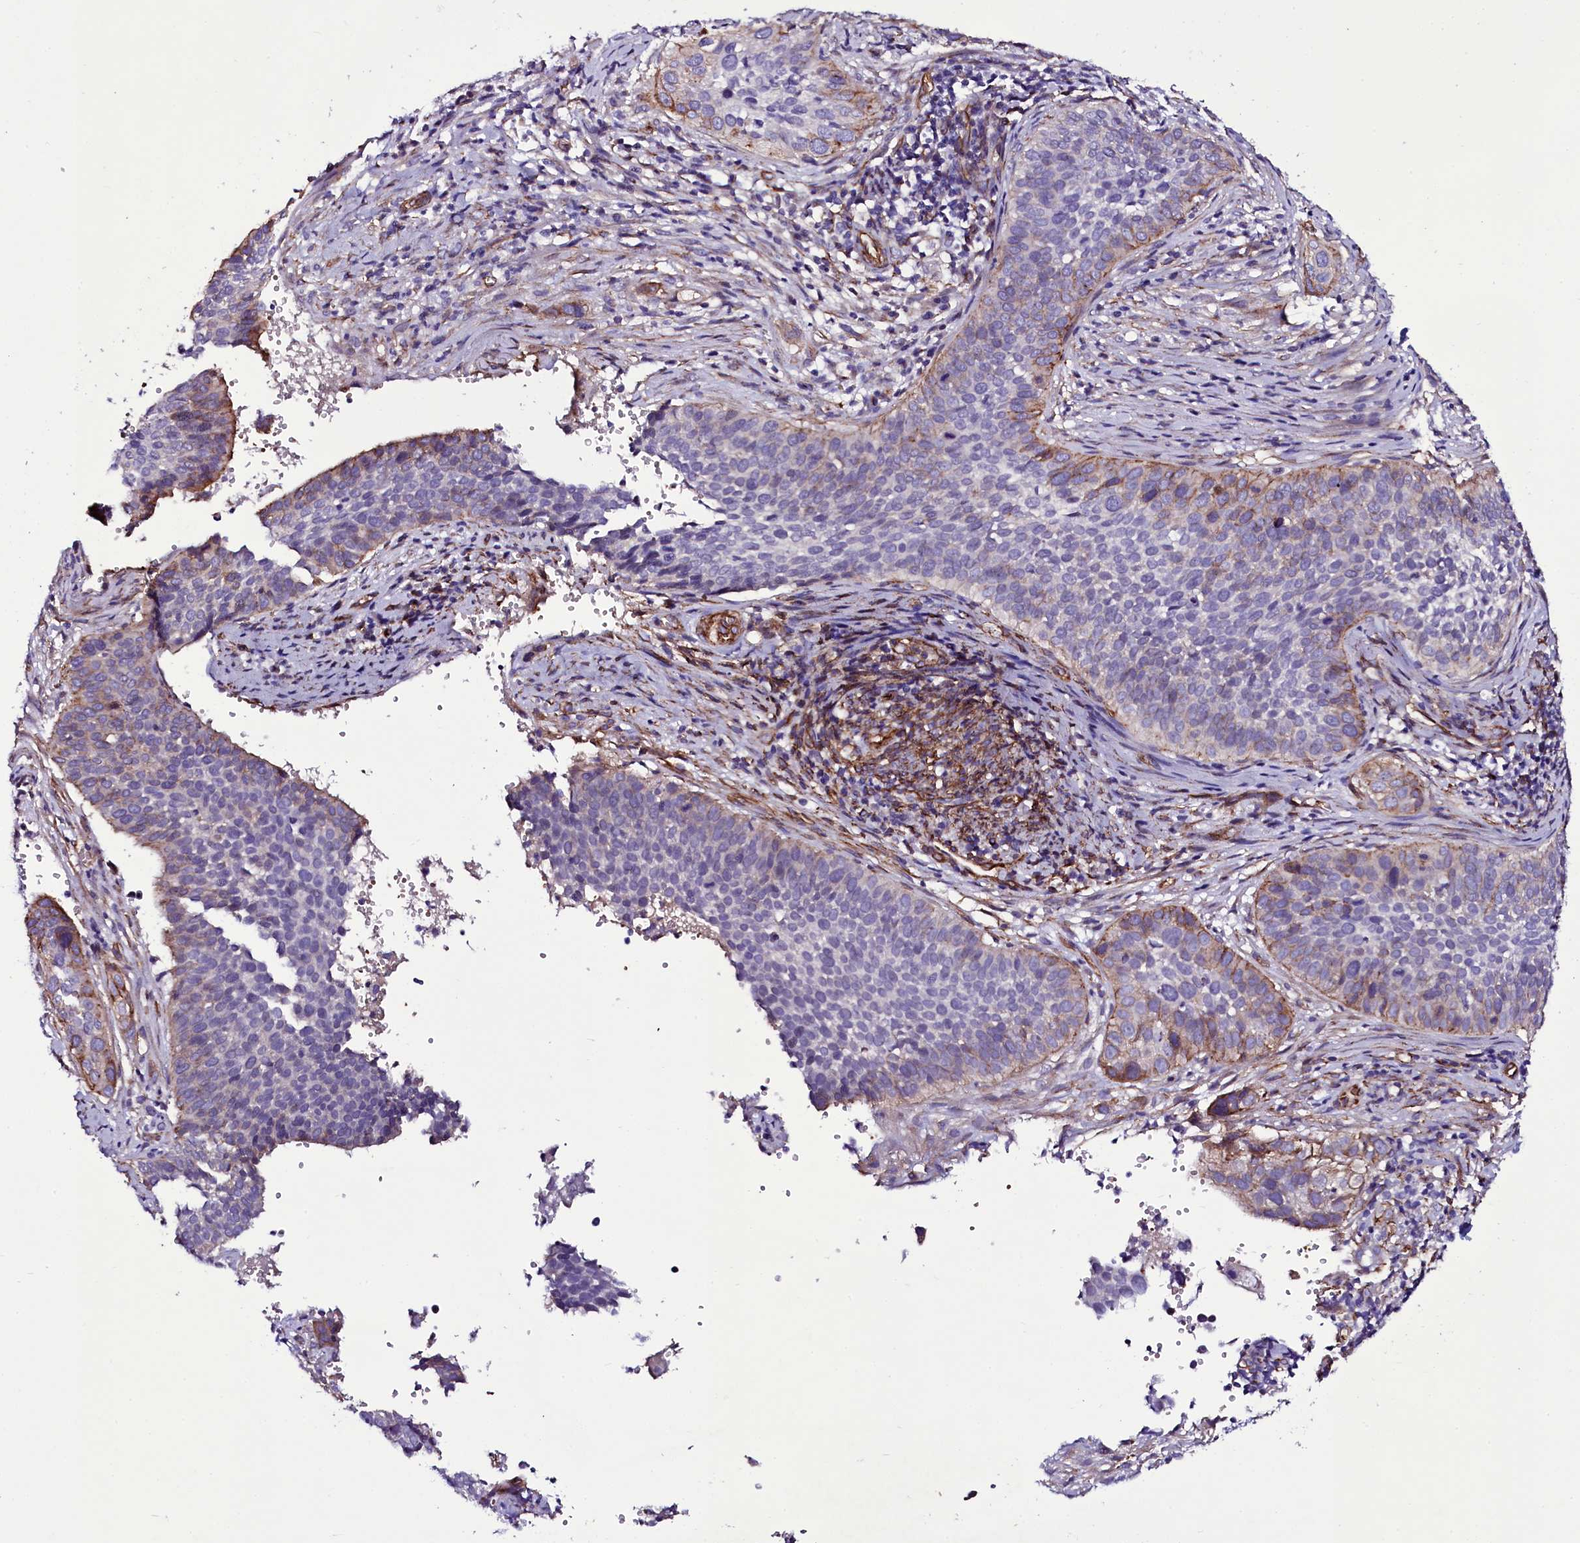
{"staining": {"intensity": "weak", "quantity": "<25%", "location": "cytoplasmic/membranous"}, "tissue": "cervical cancer", "cell_type": "Tumor cells", "image_type": "cancer", "snomed": [{"axis": "morphology", "description": "Squamous cell carcinoma, NOS"}, {"axis": "topography", "description": "Cervix"}], "caption": "Human squamous cell carcinoma (cervical) stained for a protein using IHC shows no positivity in tumor cells.", "gene": "MEX3C", "patient": {"sex": "female", "age": 34}}